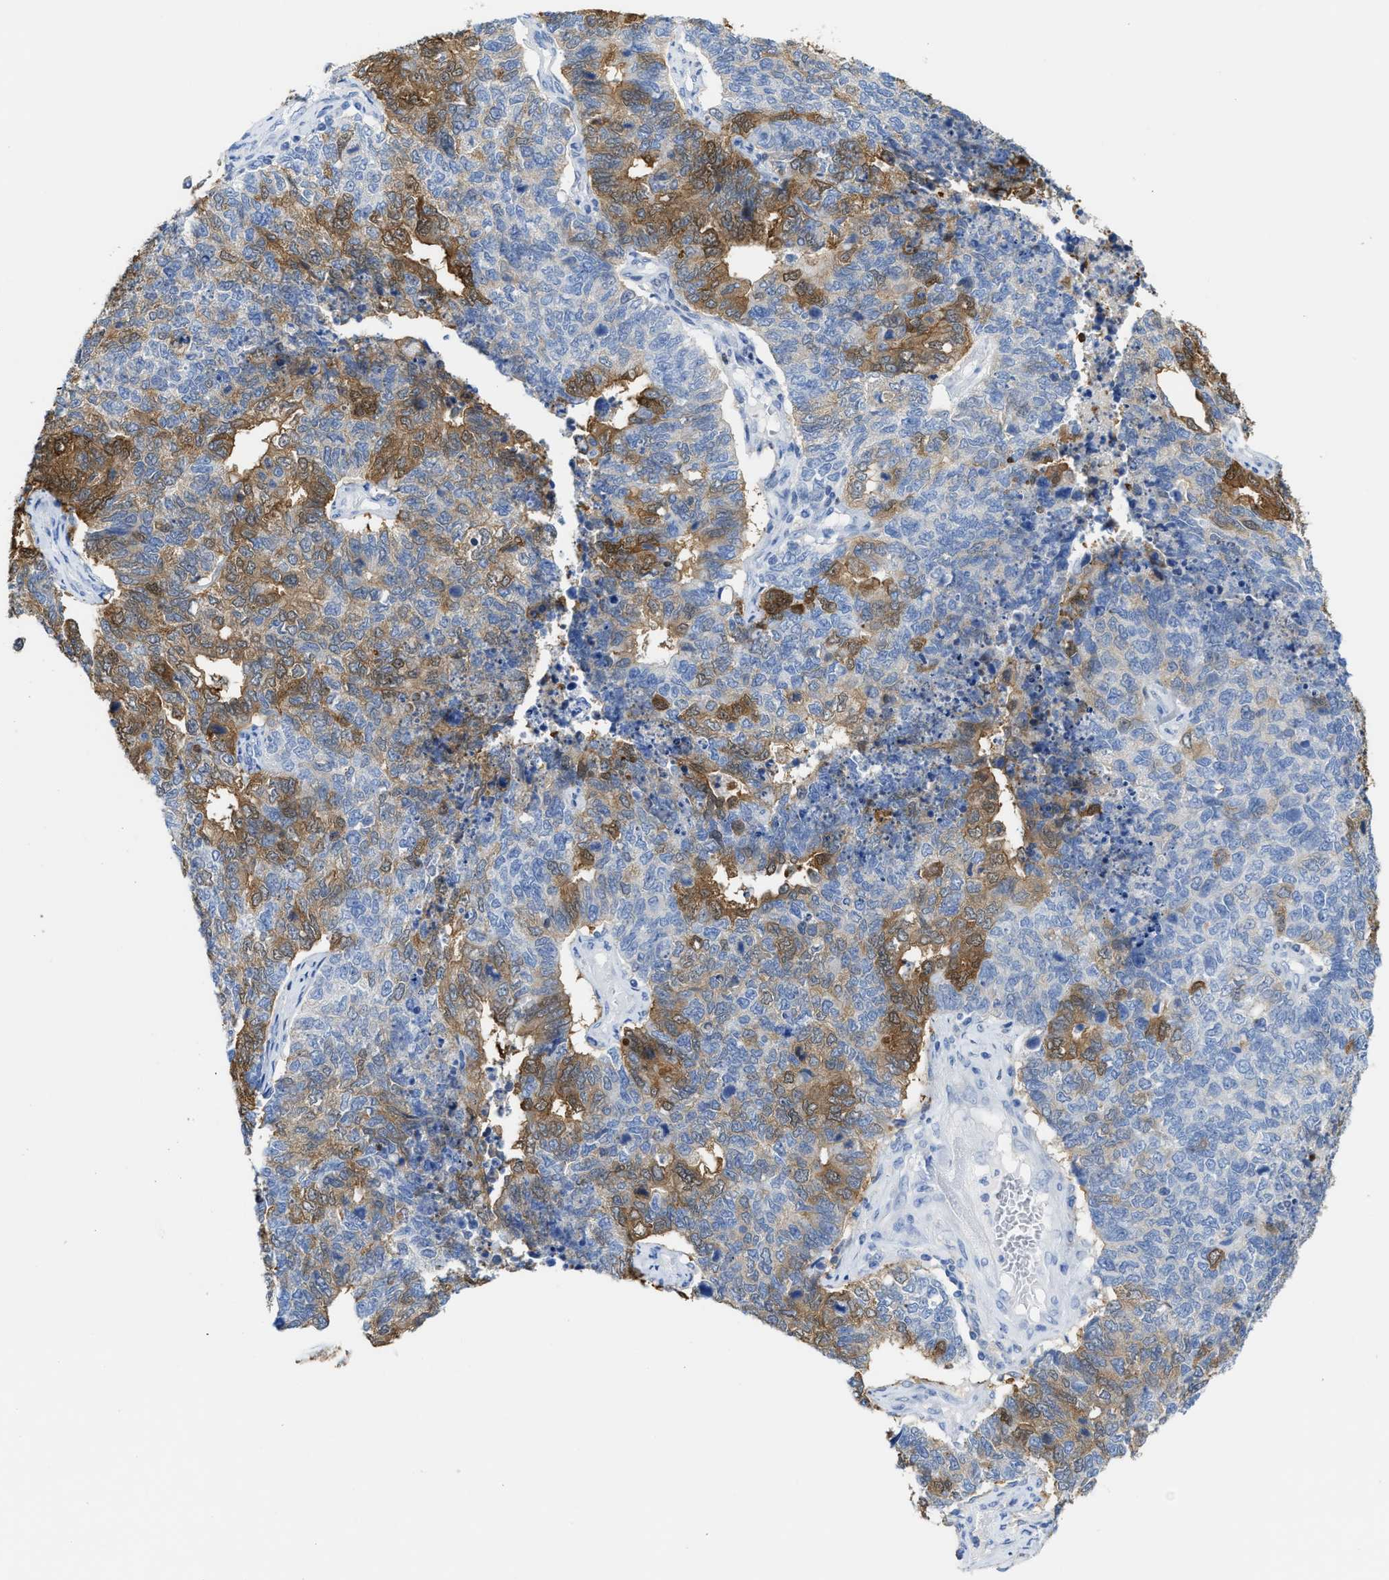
{"staining": {"intensity": "moderate", "quantity": "25%-75%", "location": "cytoplasmic/membranous"}, "tissue": "cervical cancer", "cell_type": "Tumor cells", "image_type": "cancer", "snomed": [{"axis": "morphology", "description": "Squamous cell carcinoma, NOS"}, {"axis": "topography", "description": "Cervix"}], "caption": "The photomicrograph reveals immunohistochemical staining of cervical cancer. There is moderate cytoplasmic/membranous positivity is appreciated in about 25%-75% of tumor cells.", "gene": "ASS1", "patient": {"sex": "female", "age": 63}}